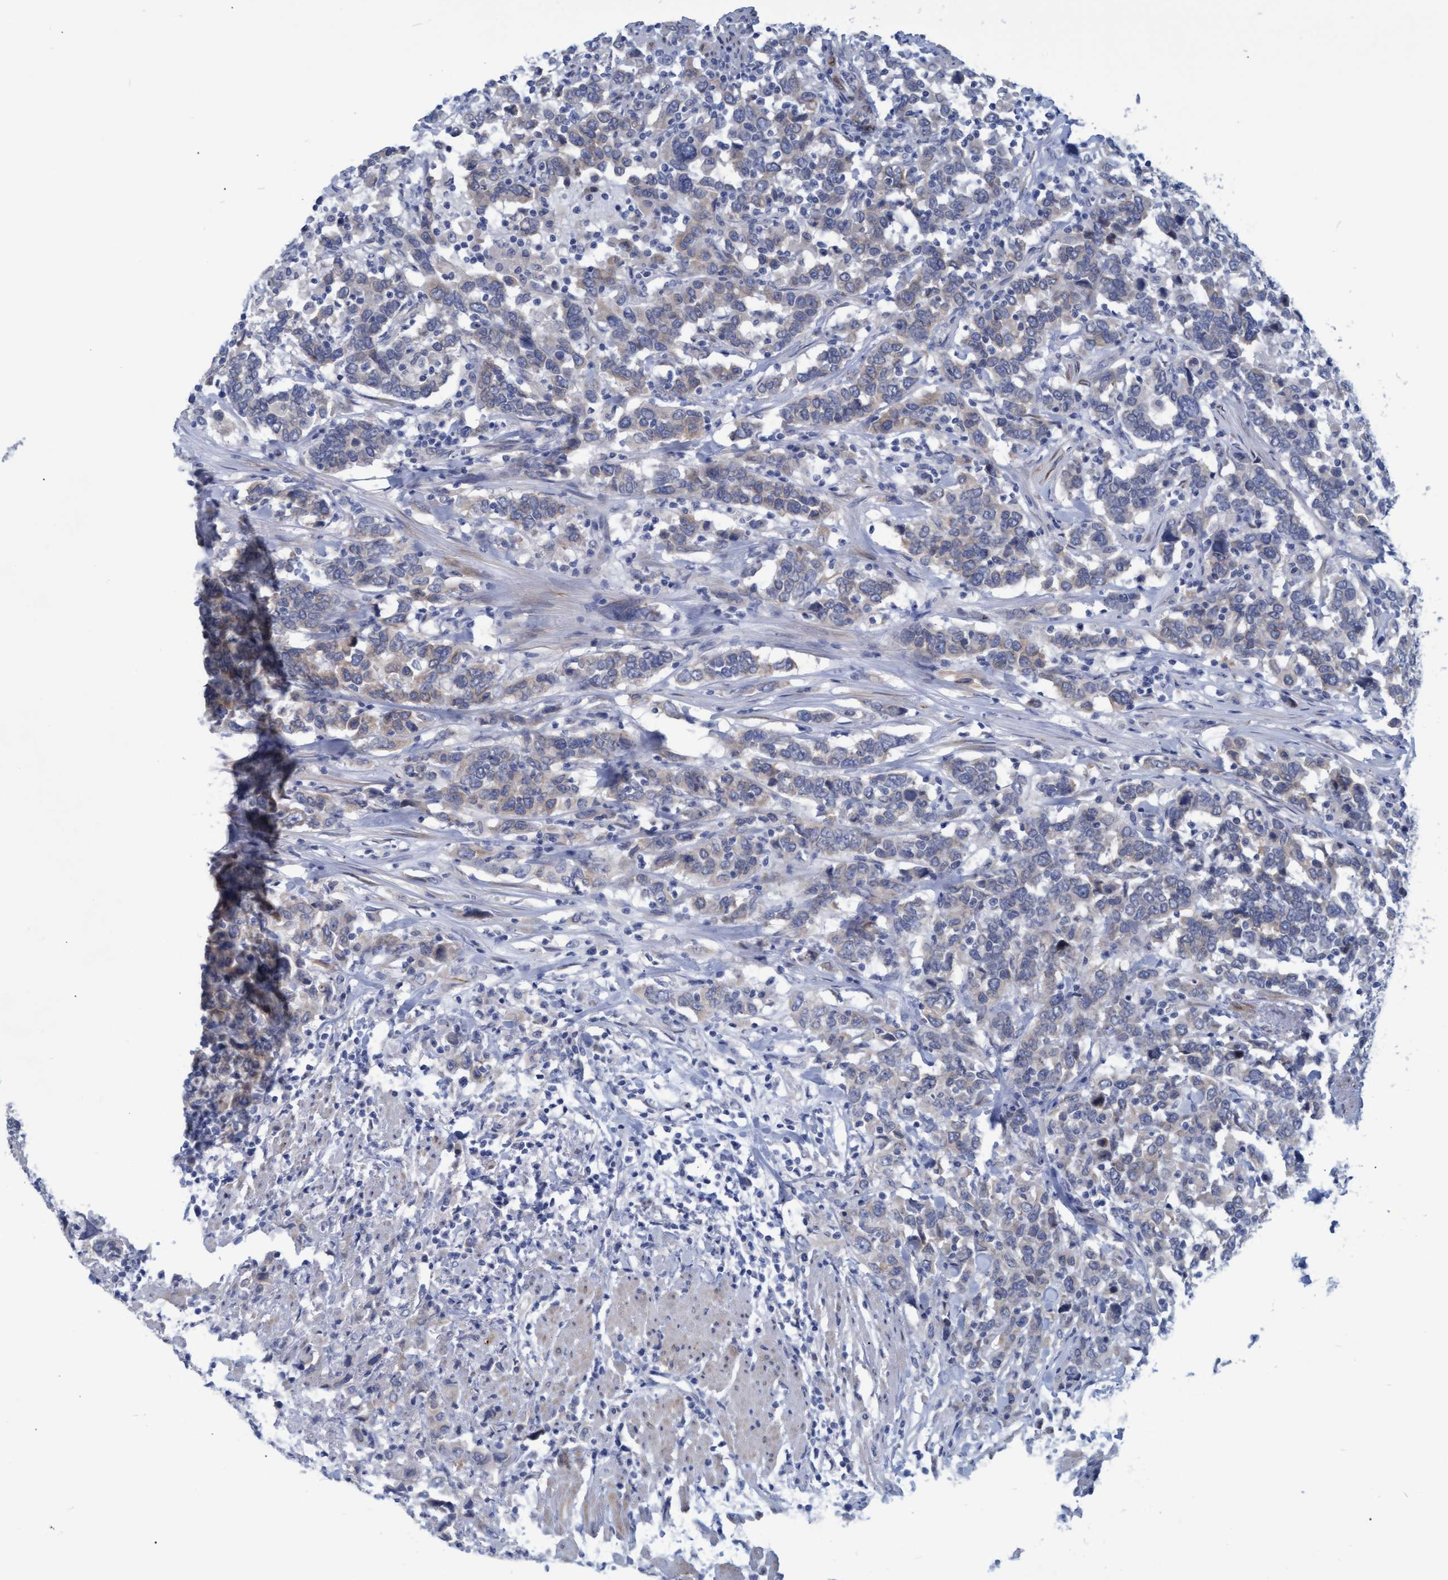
{"staining": {"intensity": "weak", "quantity": "<25%", "location": "cytoplasmic/membranous"}, "tissue": "urothelial cancer", "cell_type": "Tumor cells", "image_type": "cancer", "snomed": [{"axis": "morphology", "description": "Urothelial carcinoma, High grade"}, {"axis": "topography", "description": "Urinary bladder"}], "caption": "There is no significant staining in tumor cells of urothelial carcinoma (high-grade).", "gene": "SSTR3", "patient": {"sex": "male", "age": 61}}